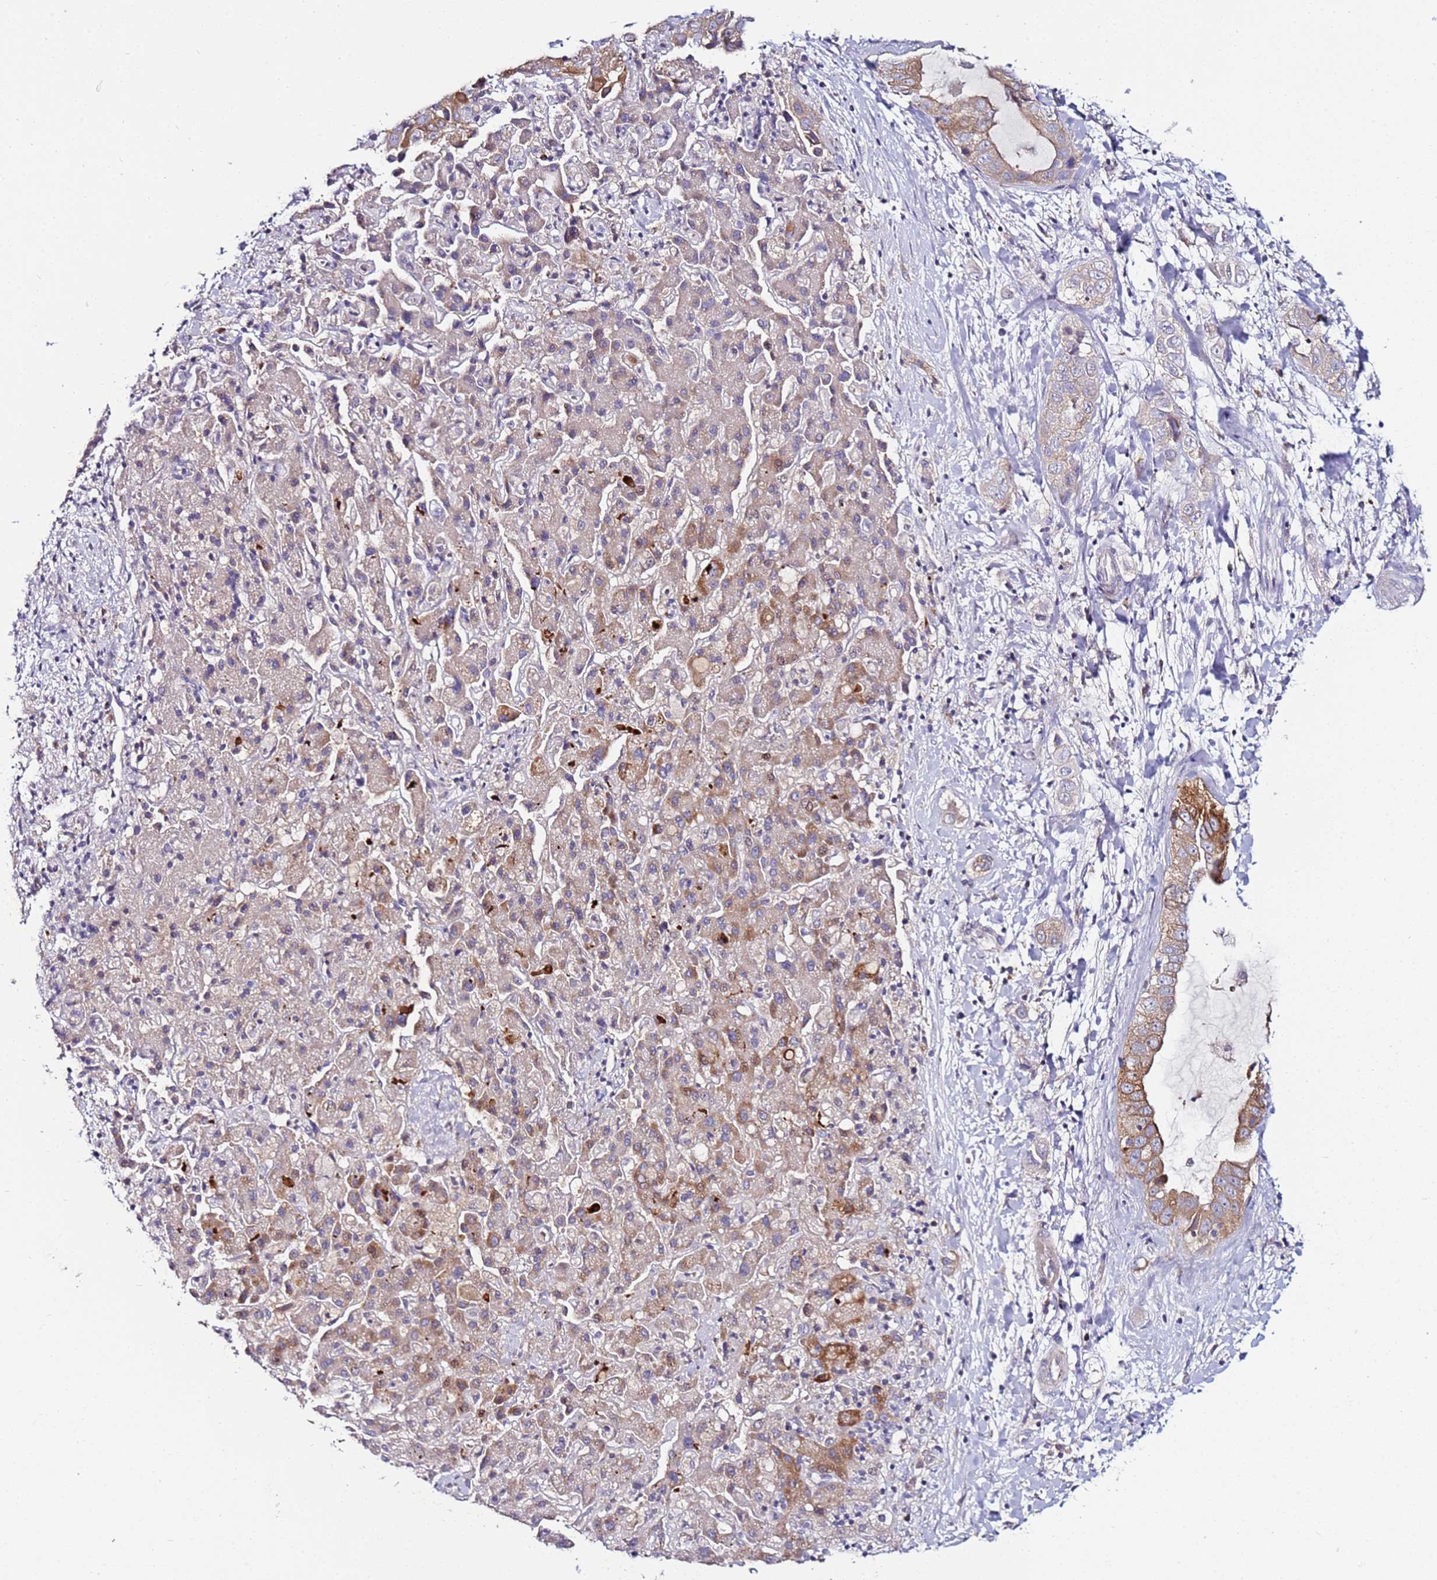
{"staining": {"intensity": "moderate", "quantity": "25%-75%", "location": "cytoplasmic/membranous"}, "tissue": "liver cancer", "cell_type": "Tumor cells", "image_type": "cancer", "snomed": [{"axis": "morphology", "description": "Cholangiocarcinoma"}, {"axis": "topography", "description": "Liver"}], "caption": "The image demonstrates a brown stain indicating the presence of a protein in the cytoplasmic/membranous of tumor cells in cholangiocarcinoma (liver).", "gene": "SRRM5", "patient": {"sex": "female", "age": 52}}